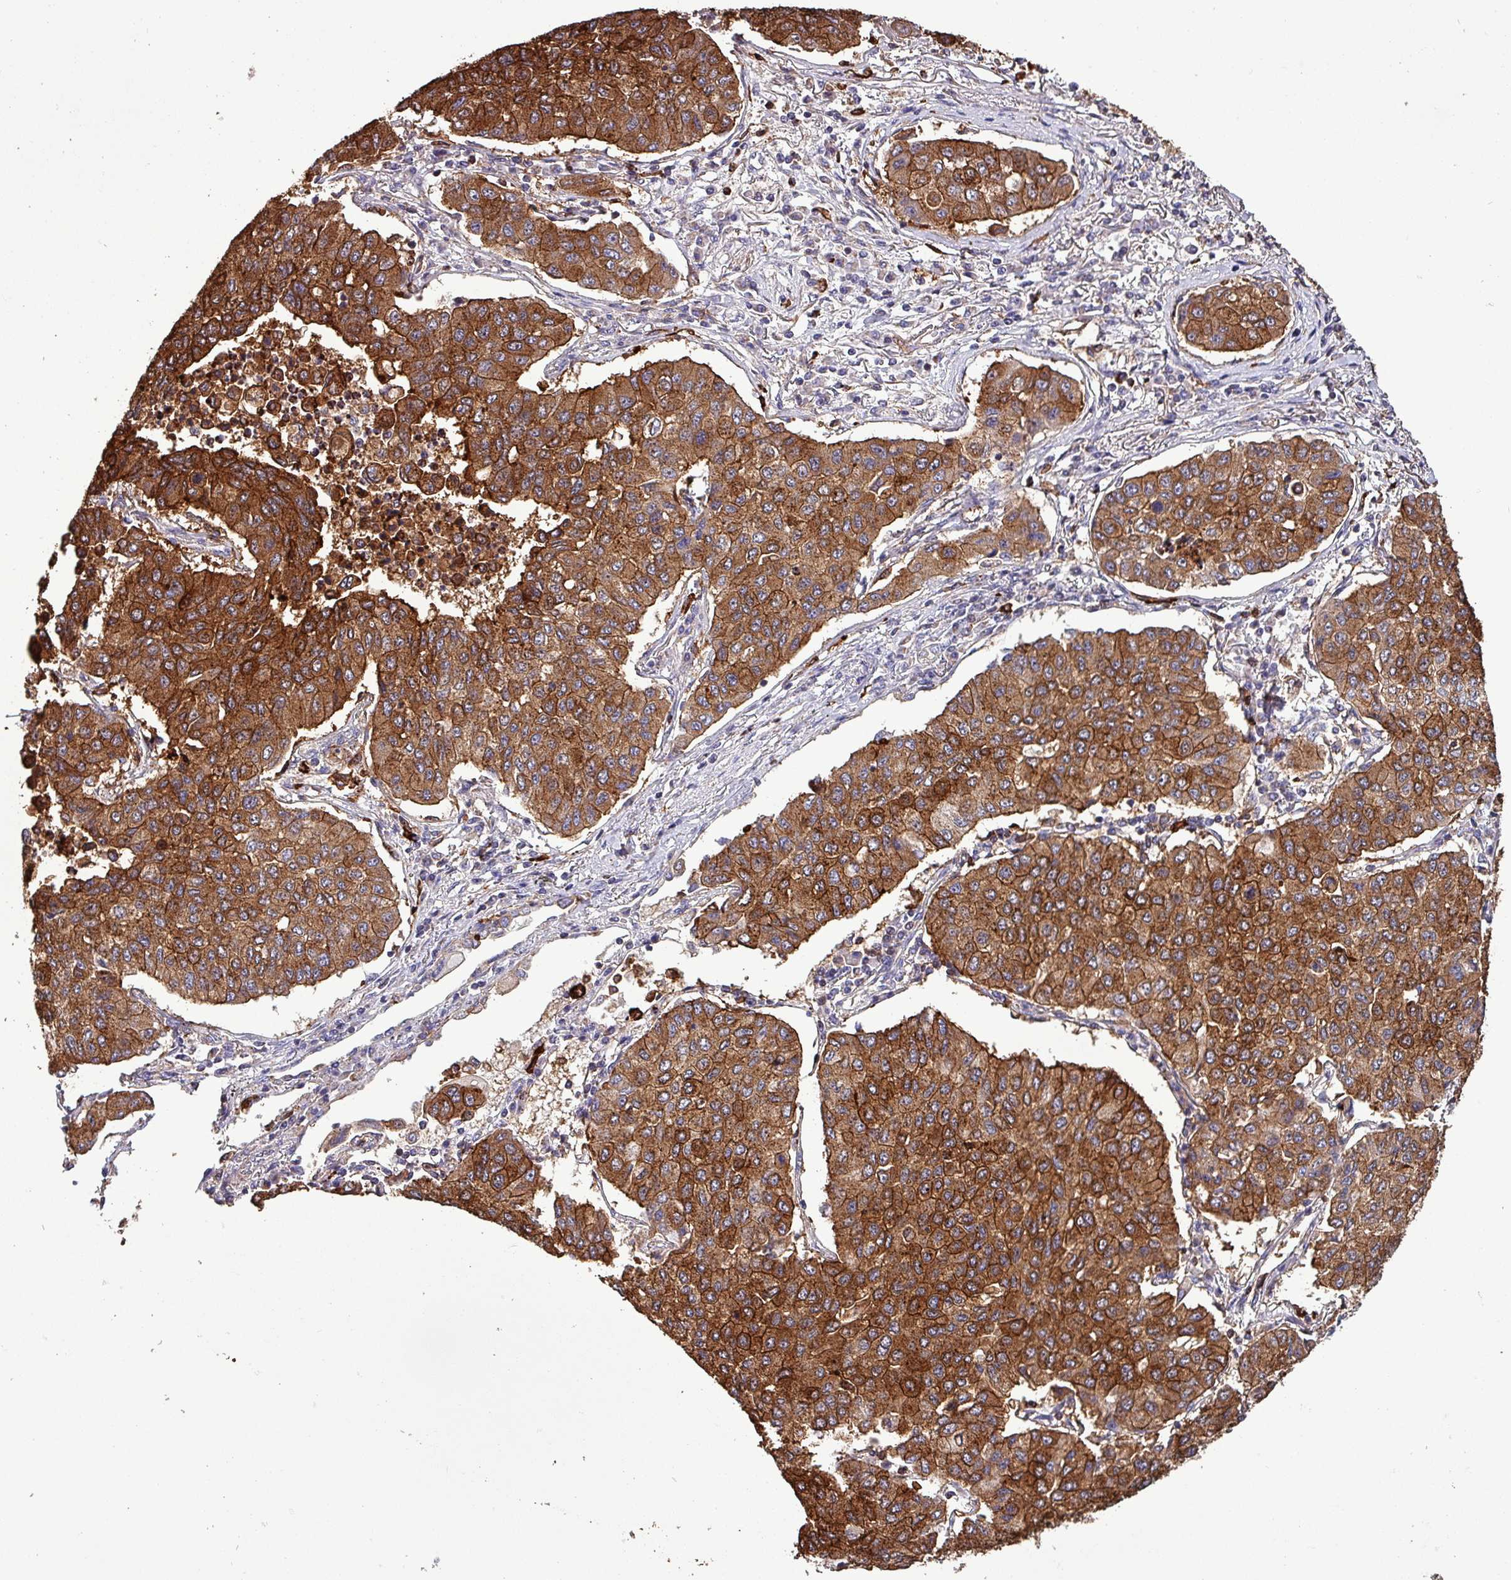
{"staining": {"intensity": "strong", "quantity": ">75%", "location": "cytoplasmic/membranous"}, "tissue": "lung cancer", "cell_type": "Tumor cells", "image_type": "cancer", "snomed": [{"axis": "morphology", "description": "Squamous cell carcinoma, NOS"}, {"axis": "topography", "description": "Lung"}], "caption": "The micrograph demonstrates immunohistochemical staining of lung cancer. There is strong cytoplasmic/membranous positivity is present in about >75% of tumor cells.", "gene": "SCIN", "patient": {"sex": "male", "age": 74}}